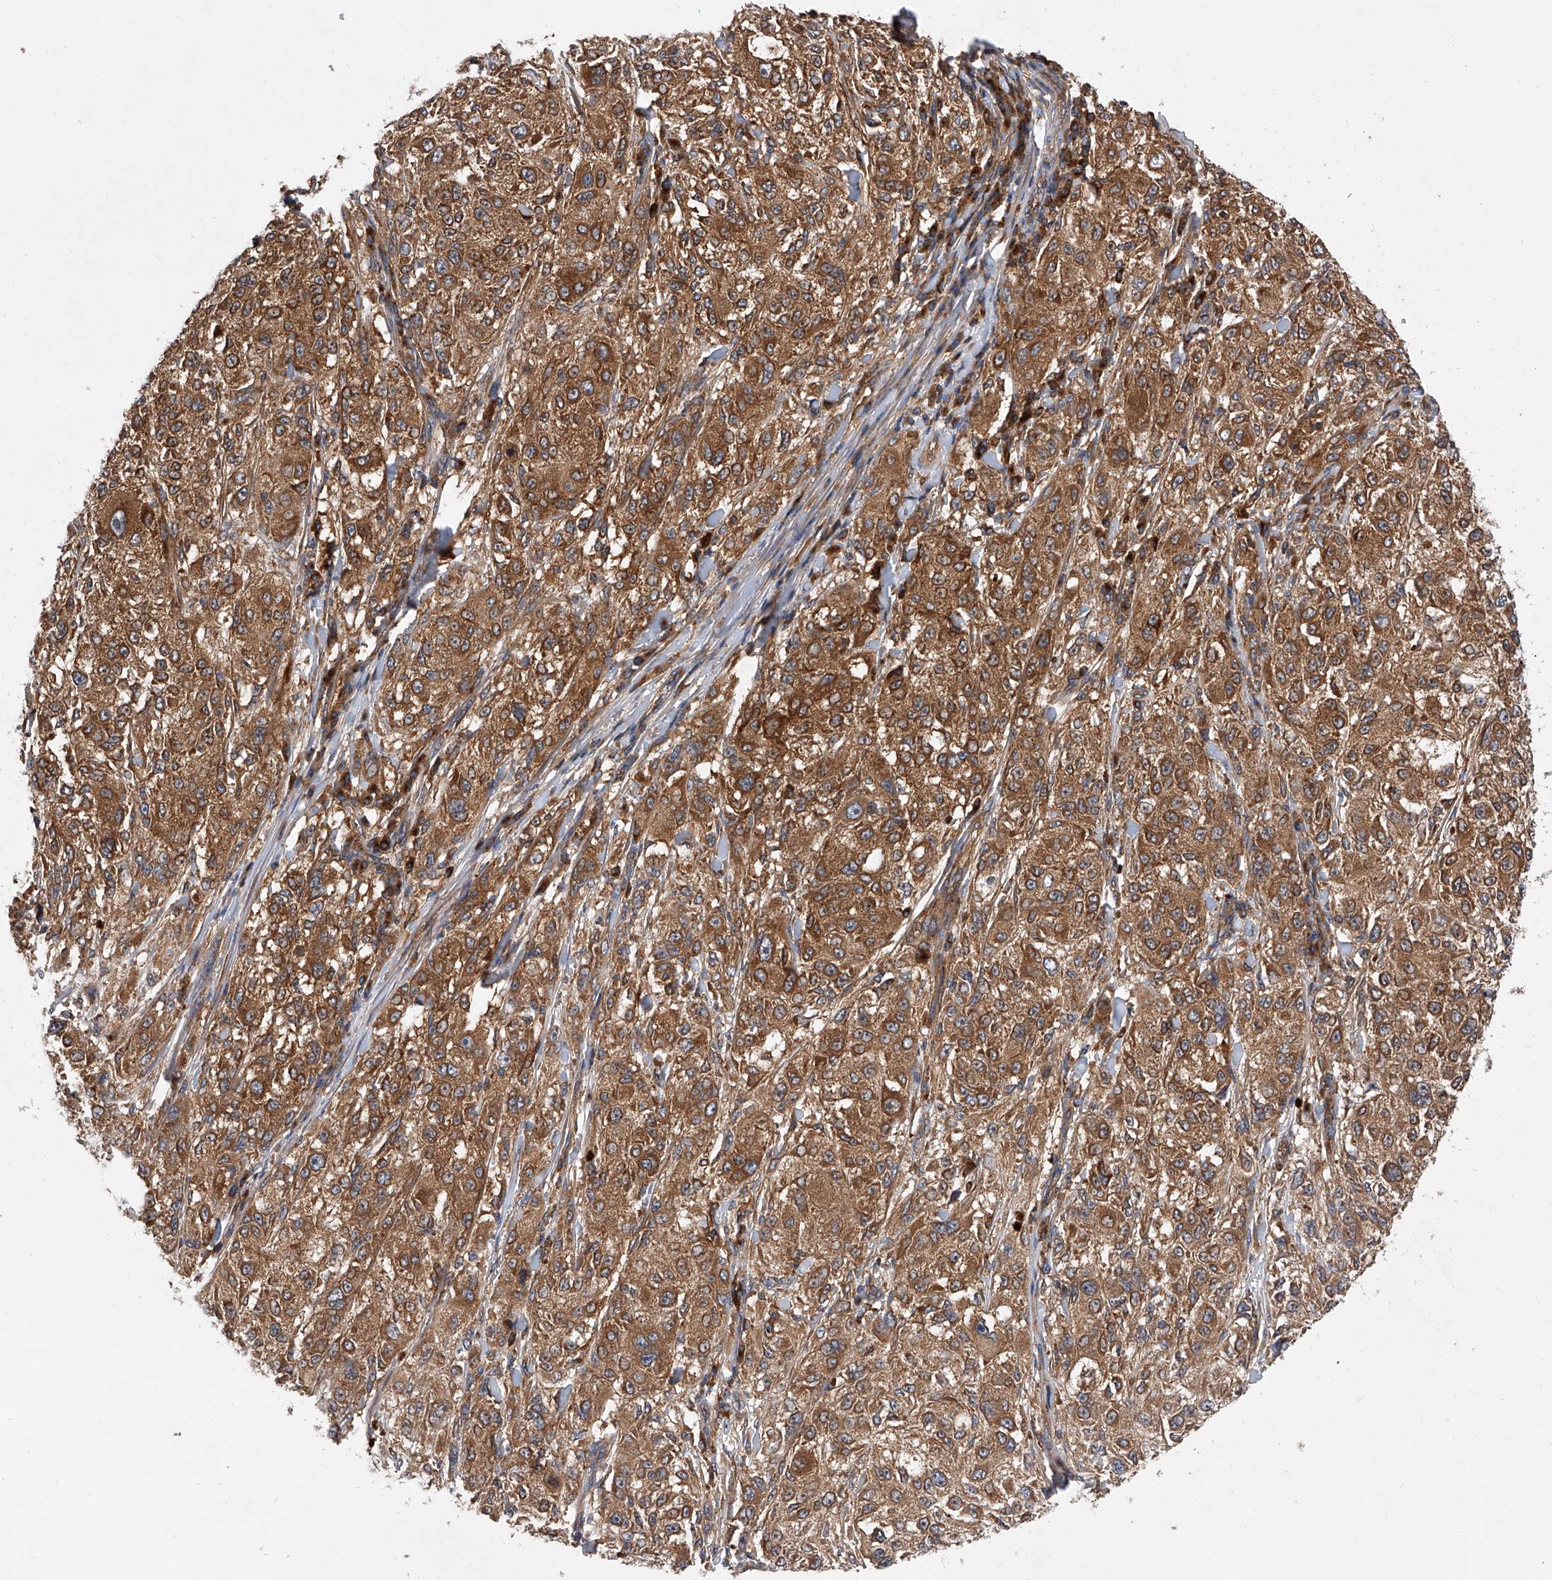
{"staining": {"intensity": "moderate", "quantity": ">75%", "location": "cytoplasmic/membranous"}, "tissue": "melanoma", "cell_type": "Tumor cells", "image_type": "cancer", "snomed": [{"axis": "morphology", "description": "Necrosis, NOS"}, {"axis": "morphology", "description": "Malignant melanoma, NOS"}, {"axis": "topography", "description": "Skin"}], "caption": "Immunohistochemistry (IHC) of malignant melanoma shows medium levels of moderate cytoplasmic/membranous expression in approximately >75% of tumor cells. The staining is performed using DAB brown chromogen to label protein expression. The nuclei are counter-stained blue using hematoxylin.", "gene": "CFAP410", "patient": {"sex": "female", "age": 87}}